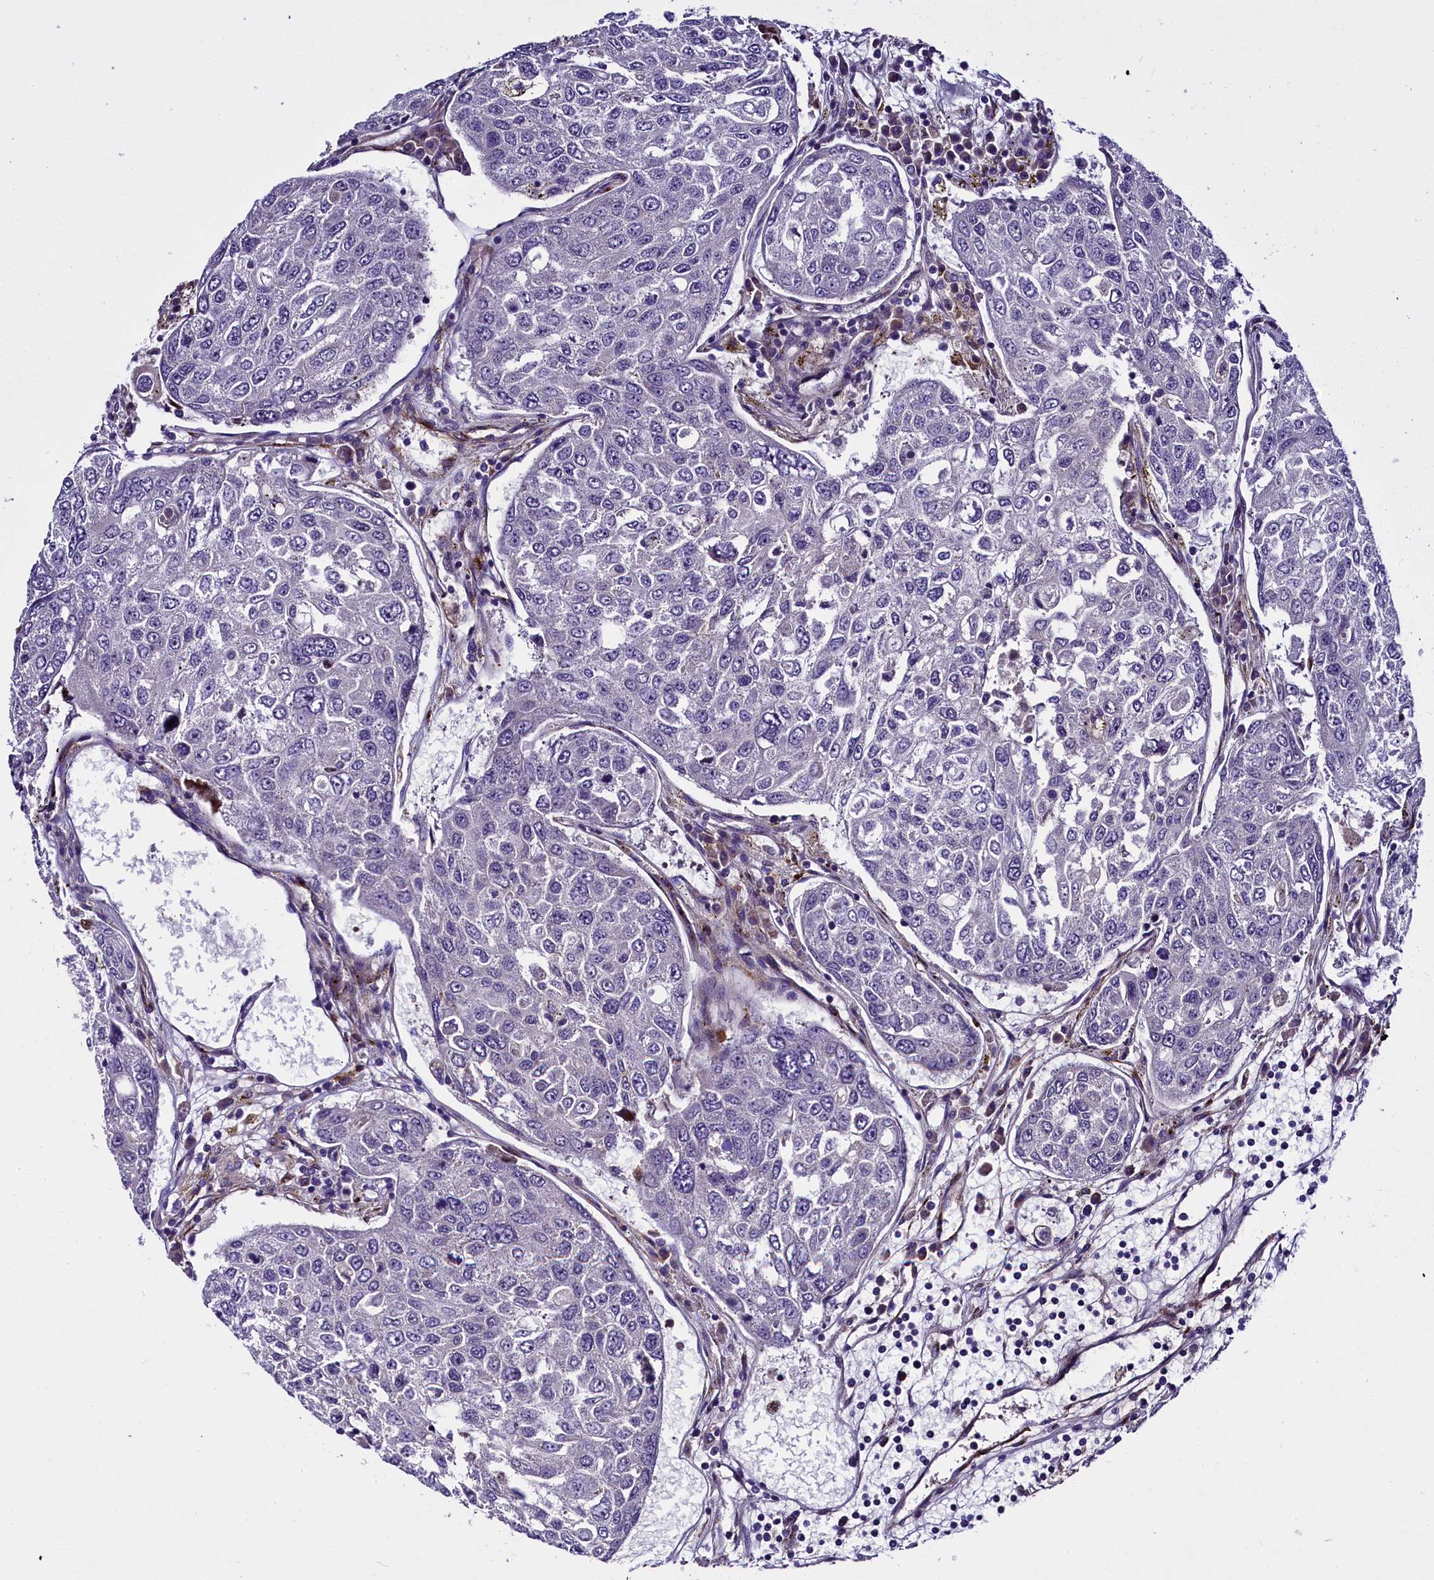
{"staining": {"intensity": "negative", "quantity": "none", "location": "none"}, "tissue": "urothelial cancer", "cell_type": "Tumor cells", "image_type": "cancer", "snomed": [{"axis": "morphology", "description": "Urothelial carcinoma, High grade"}, {"axis": "topography", "description": "Lymph node"}, {"axis": "topography", "description": "Urinary bladder"}], "caption": "Histopathology image shows no protein positivity in tumor cells of high-grade urothelial carcinoma tissue.", "gene": "MRC2", "patient": {"sex": "male", "age": 51}}